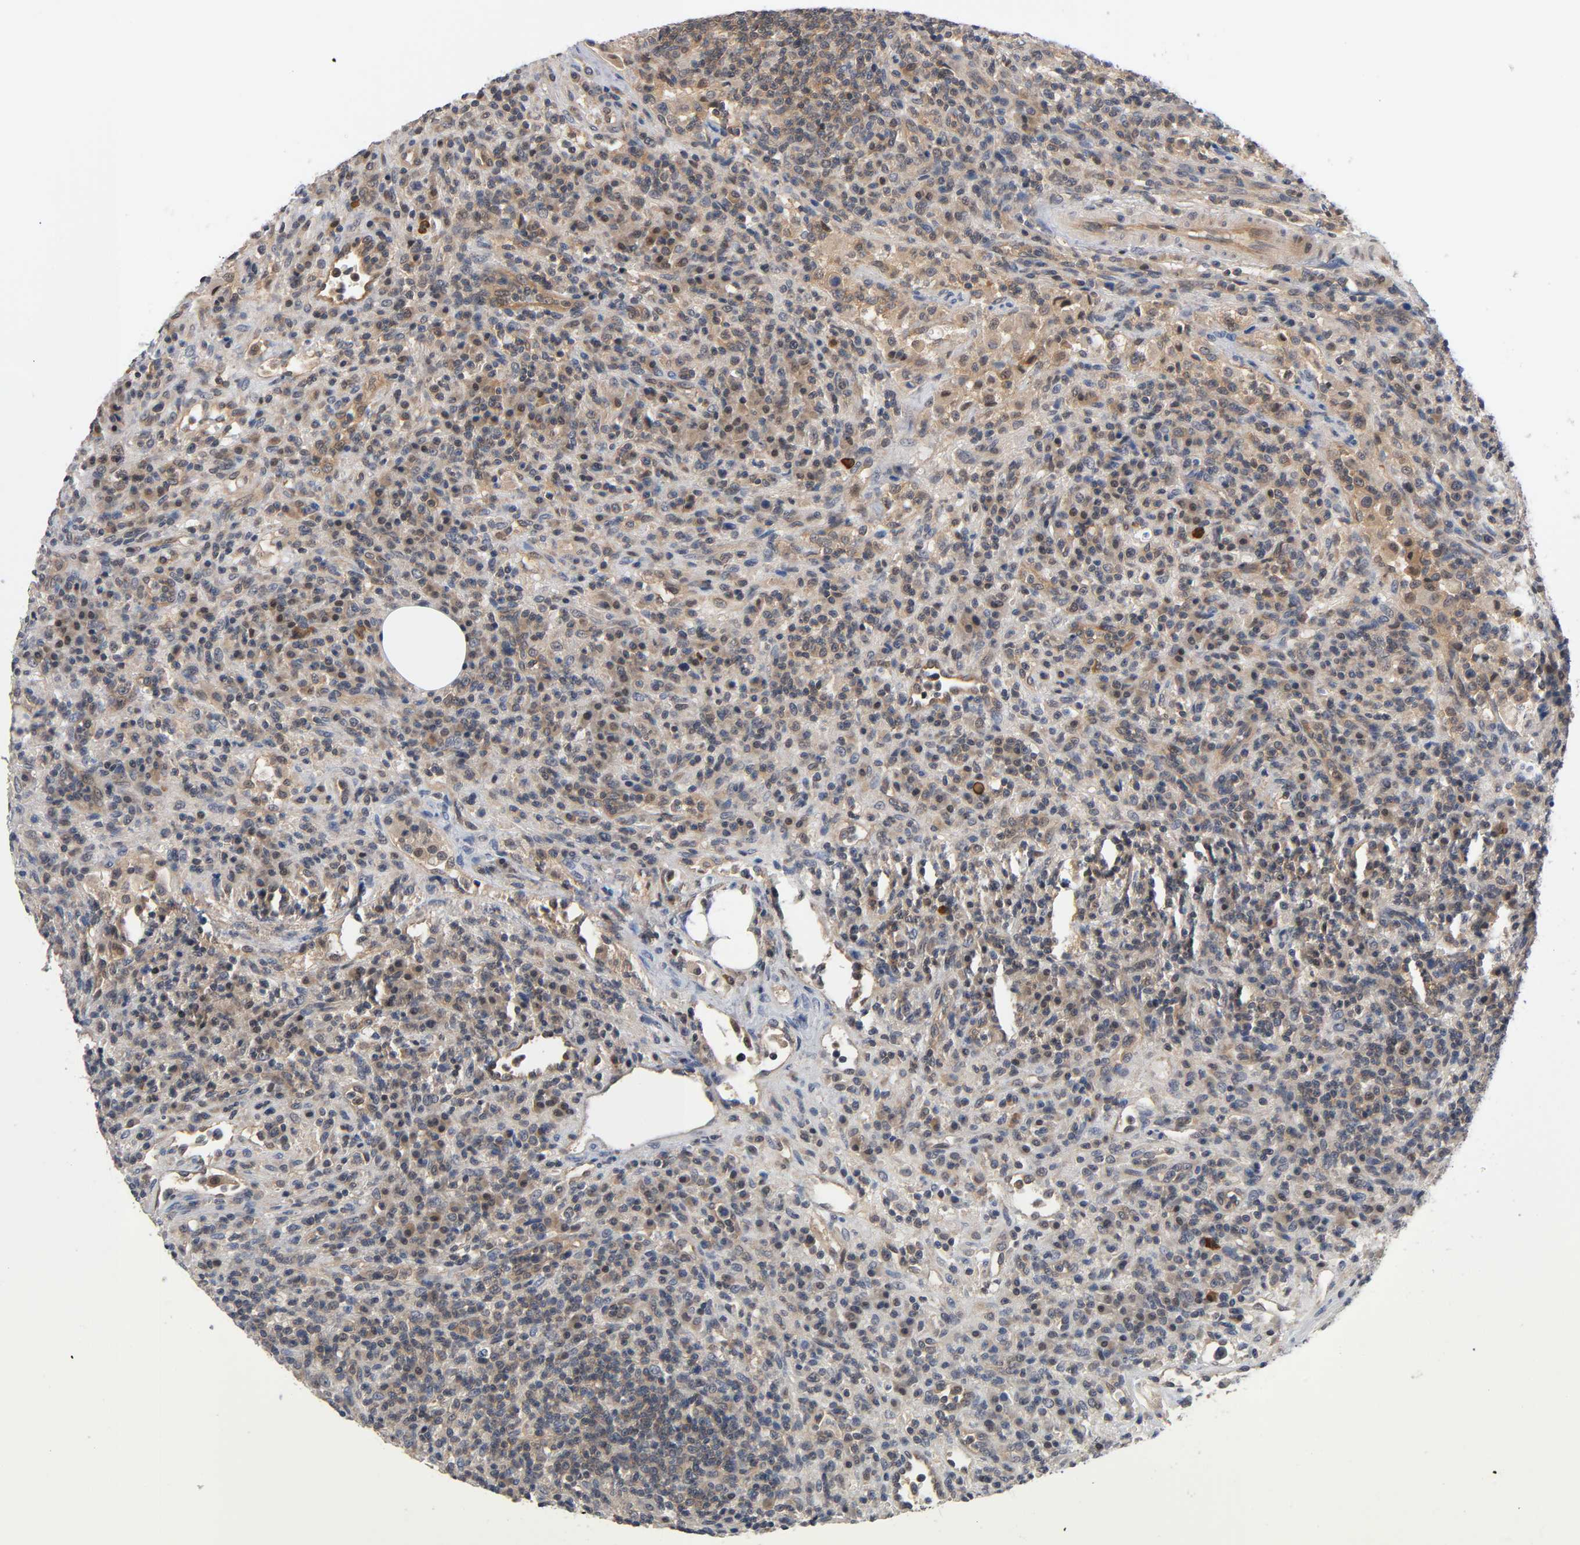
{"staining": {"intensity": "weak", "quantity": ">75%", "location": "cytoplasmic/membranous"}, "tissue": "lymphoma", "cell_type": "Tumor cells", "image_type": "cancer", "snomed": [{"axis": "morphology", "description": "Hodgkin's disease, NOS"}, {"axis": "topography", "description": "Lymph node"}], "caption": "There is low levels of weak cytoplasmic/membranous positivity in tumor cells of lymphoma, as demonstrated by immunohistochemical staining (brown color).", "gene": "PRKAB1", "patient": {"sex": "male", "age": 65}}